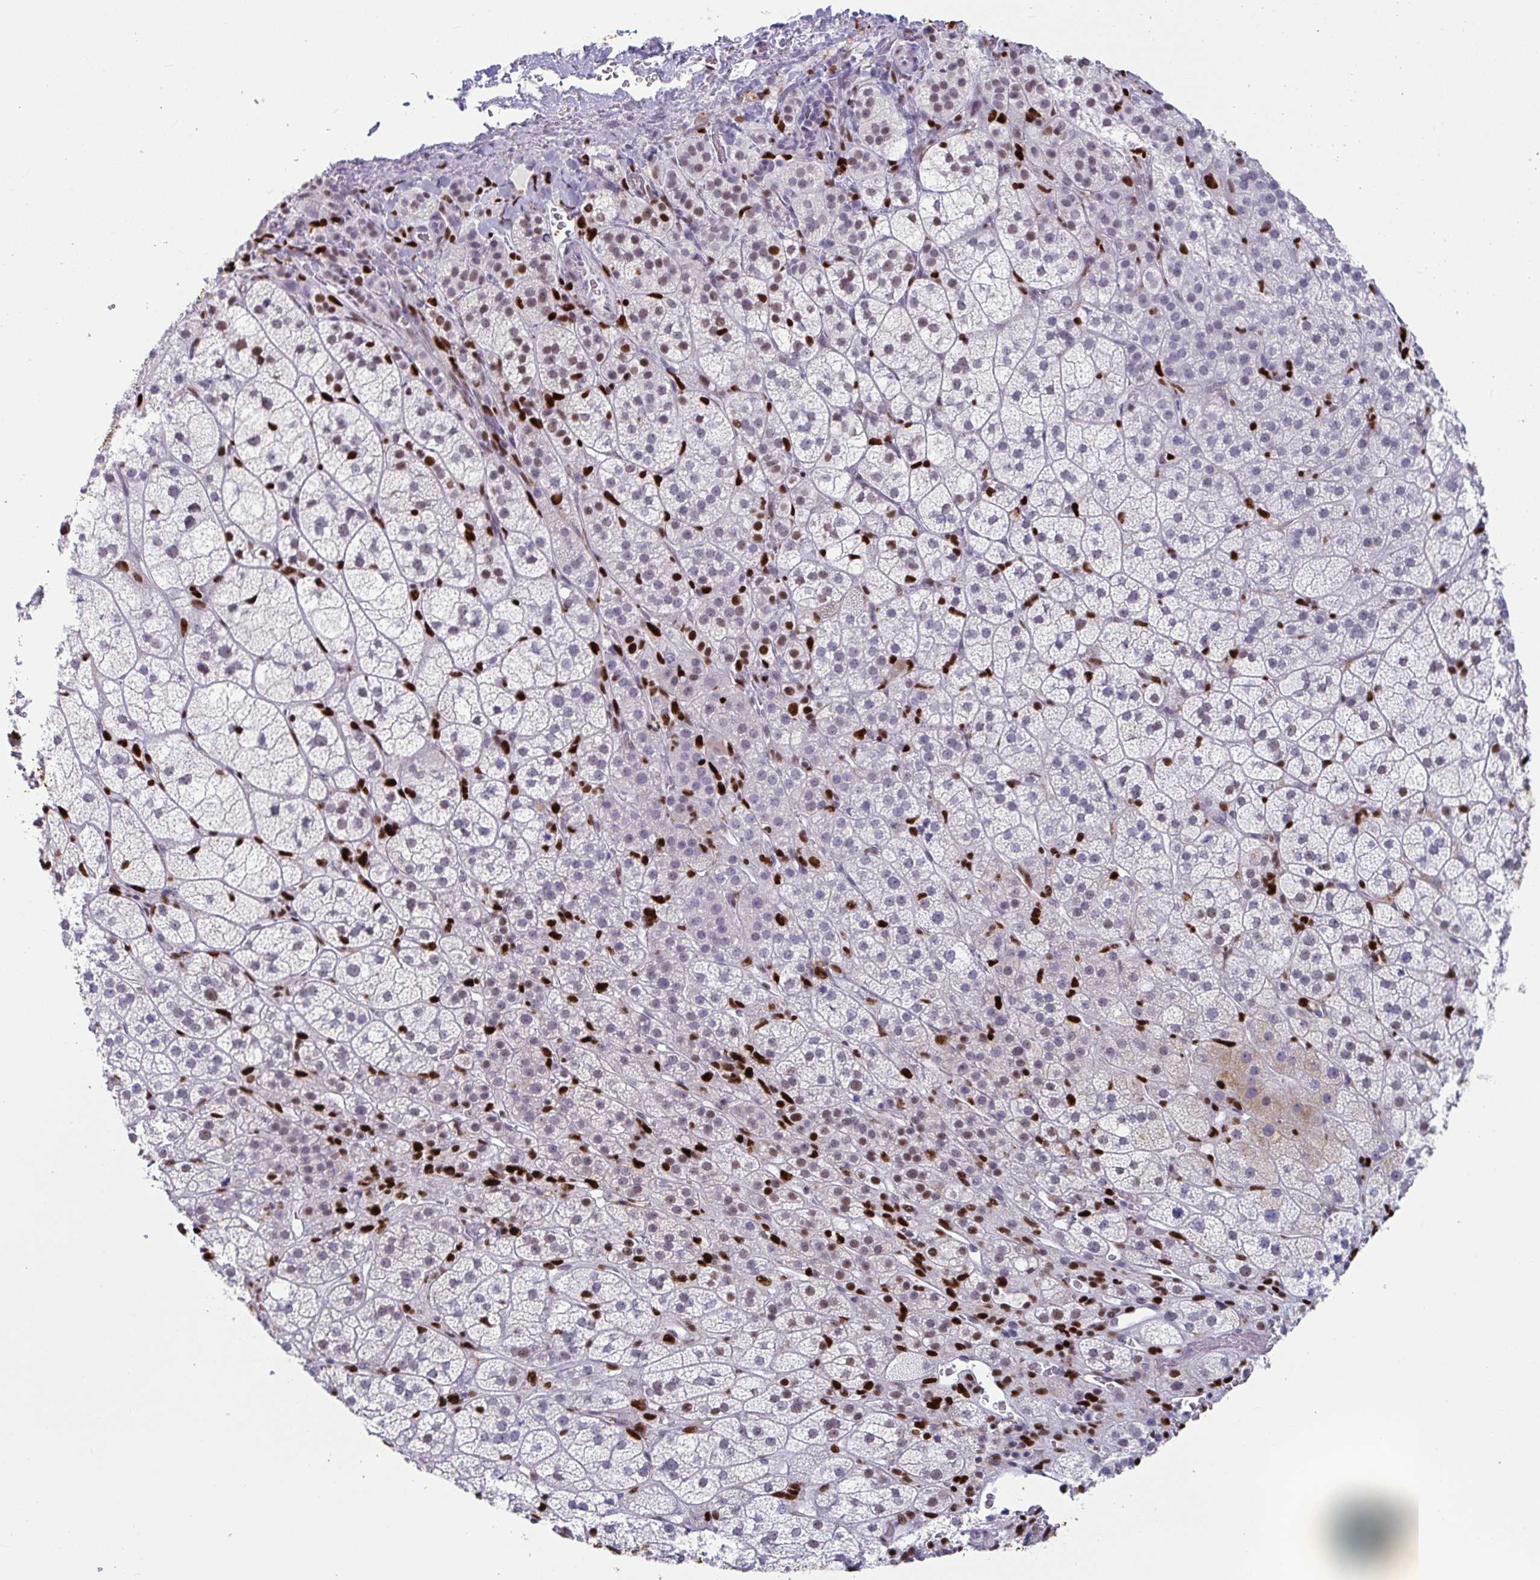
{"staining": {"intensity": "moderate", "quantity": "<25%", "location": "nuclear"}, "tissue": "adrenal gland", "cell_type": "Glandular cells", "image_type": "normal", "snomed": [{"axis": "morphology", "description": "Normal tissue, NOS"}, {"axis": "topography", "description": "Adrenal gland"}], "caption": "The micrograph reveals immunohistochemical staining of normal adrenal gland. There is moderate nuclear positivity is seen in approximately <25% of glandular cells. Immunohistochemistry (ihc) stains the protein of interest in brown and the nuclei are stained blue.", "gene": "ZNF586", "patient": {"sex": "female", "age": 60}}